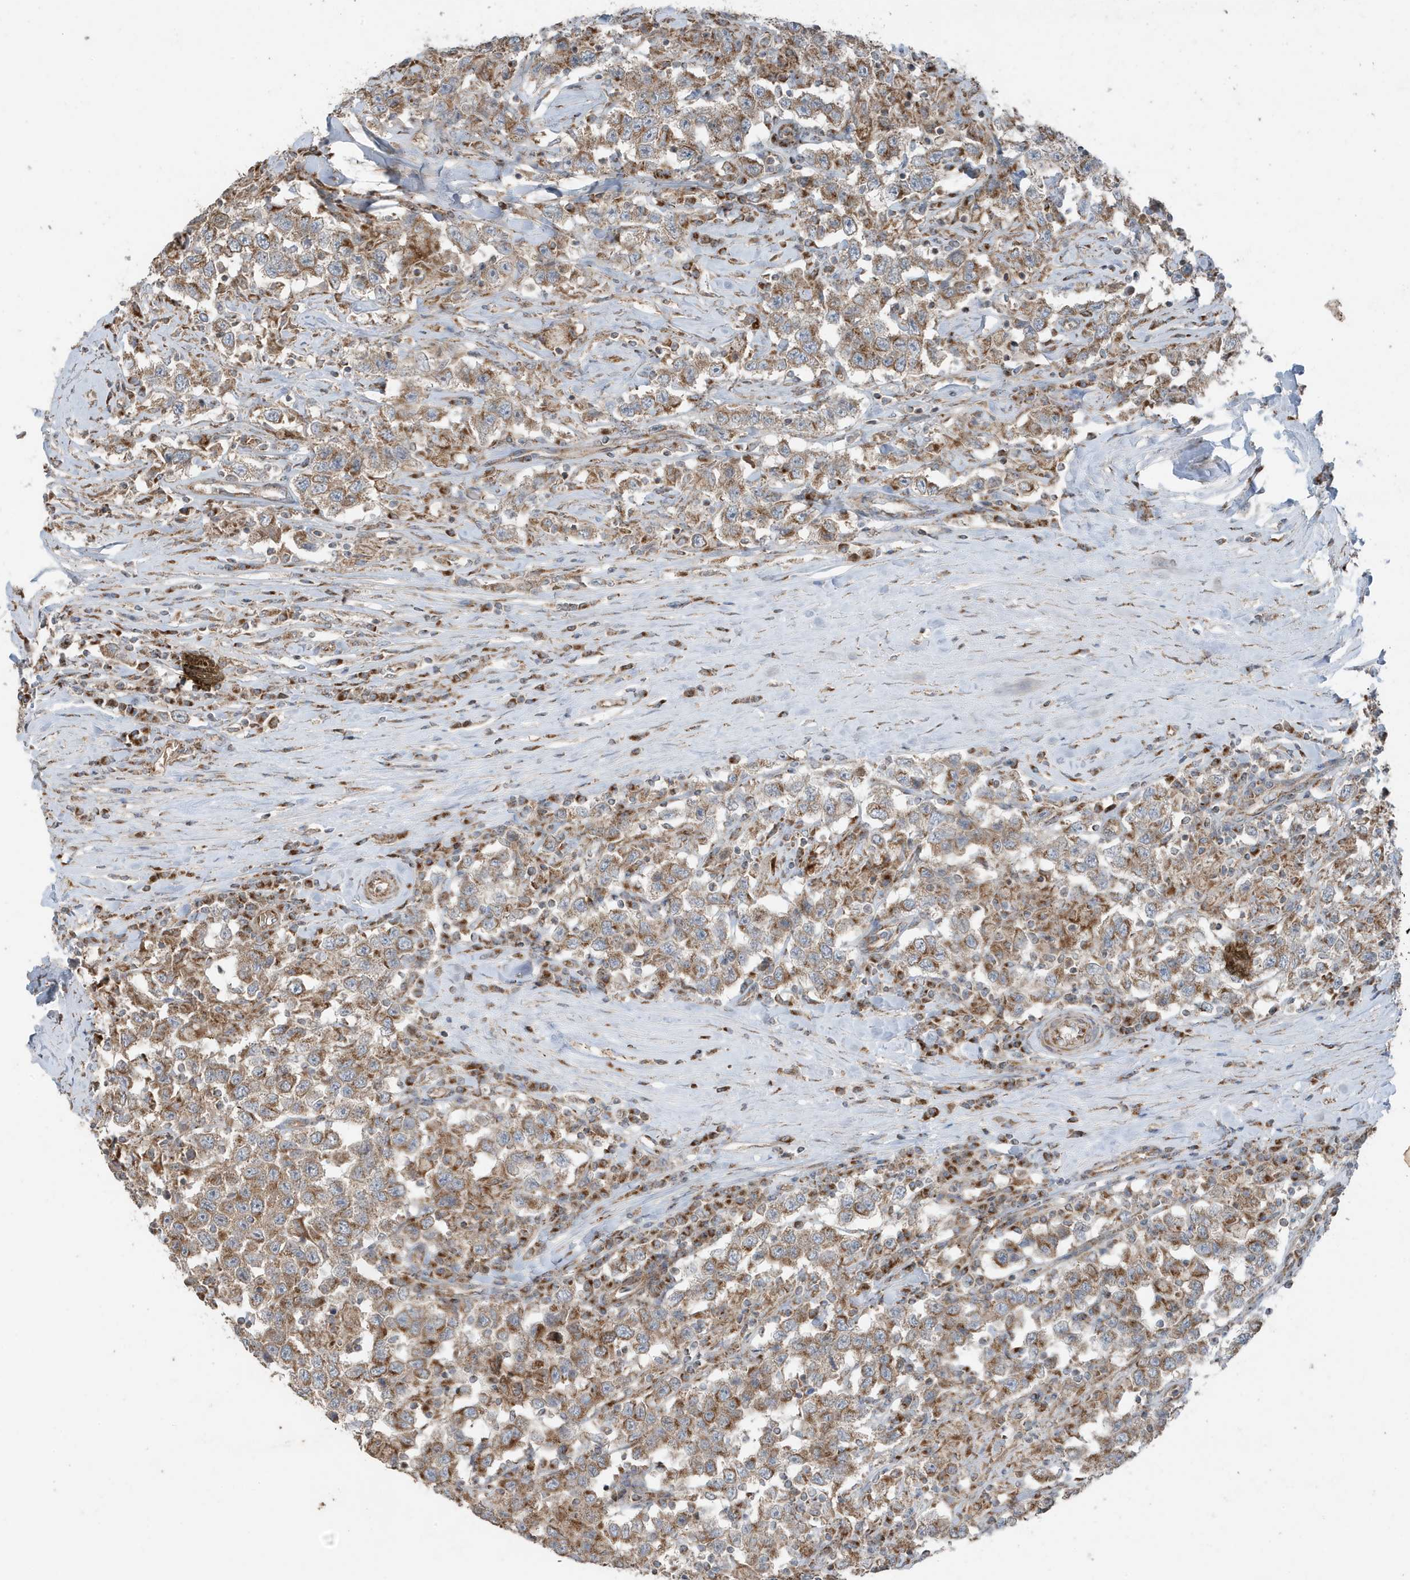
{"staining": {"intensity": "moderate", "quantity": ">75%", "location": "cytoplasmic/membranous"}, "tissue": "testis cancer", "cell_type": "Tumor cells", "image_type": "cancer", "snomed": [{"axis": "morphology", "description": "Seminoma, NOS"}, {"axis": "topography", "description": "Testis"}], "caption": "Protein expression analysis of human testis cancer (seminoma) reveals moderate cytoplasmic/membranous staining in about >75% of tumor cells.", "gene": "GOLGA4", "patient": {"sex": "male", "age": 41}}